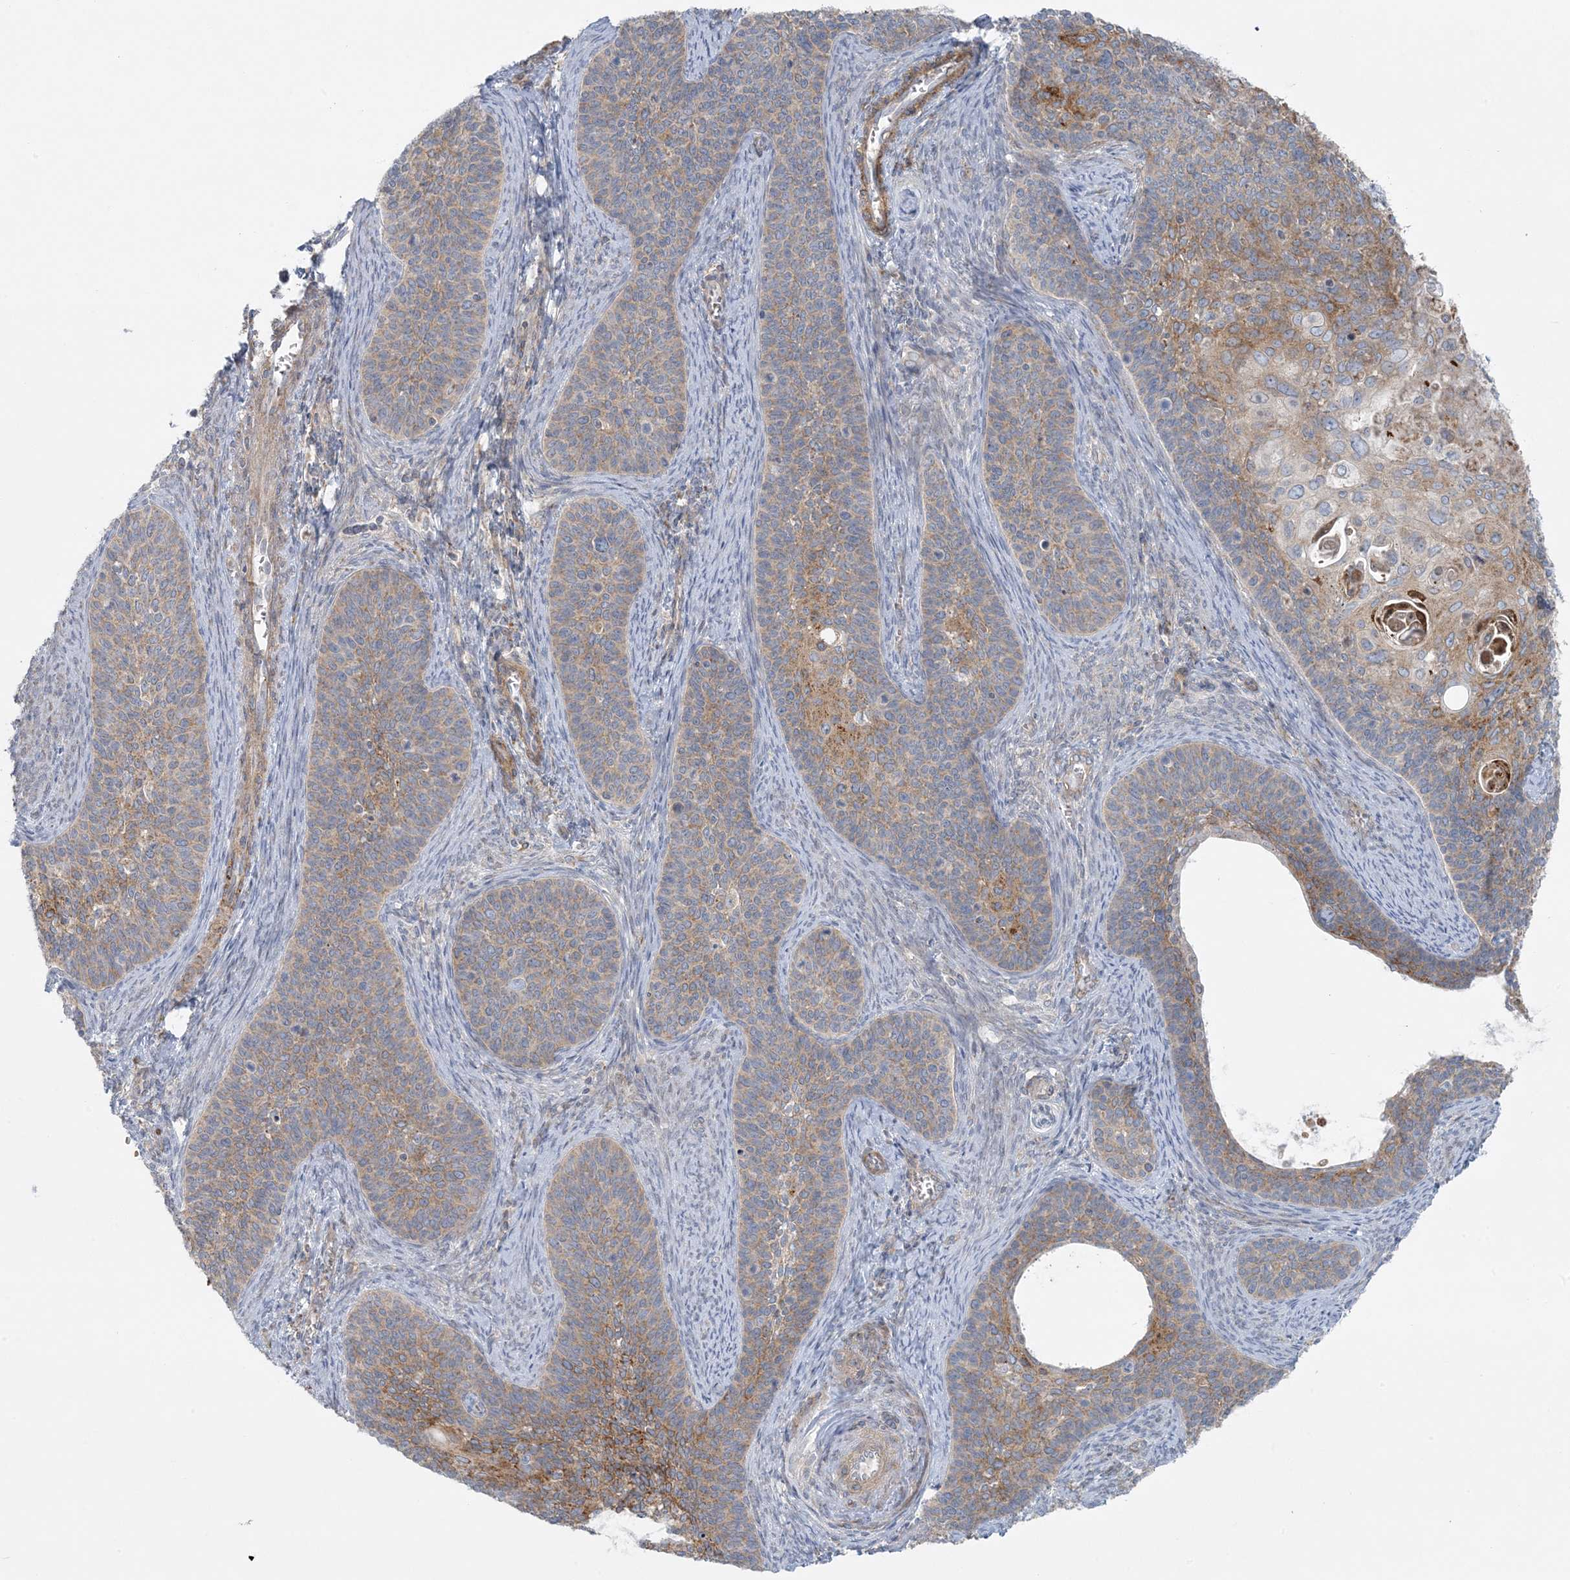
{"staining": {"intensity": "moderate", "quantity": ">75%", "location": "cytoplasmic/membranous"}, "tissue": "cervical cancer", "cell_type": "Tumor cells", "image_type": "cancer", "snomed": [{"axis": "morphology", "description": "Squamous cell carcinoma, NOS"}, {"axis": "topography", "description": "Cervix"}], "caption": "This is a photomicrograph of immunohistochemistry (IHC) staining of cervical cancer (squamous cell carcinoma), which shows moderate staining in the cytoplasmic/membranous of tumor cells.", "gene": "PIK3R4", "patient": {"sex": "female", "age": 33}}